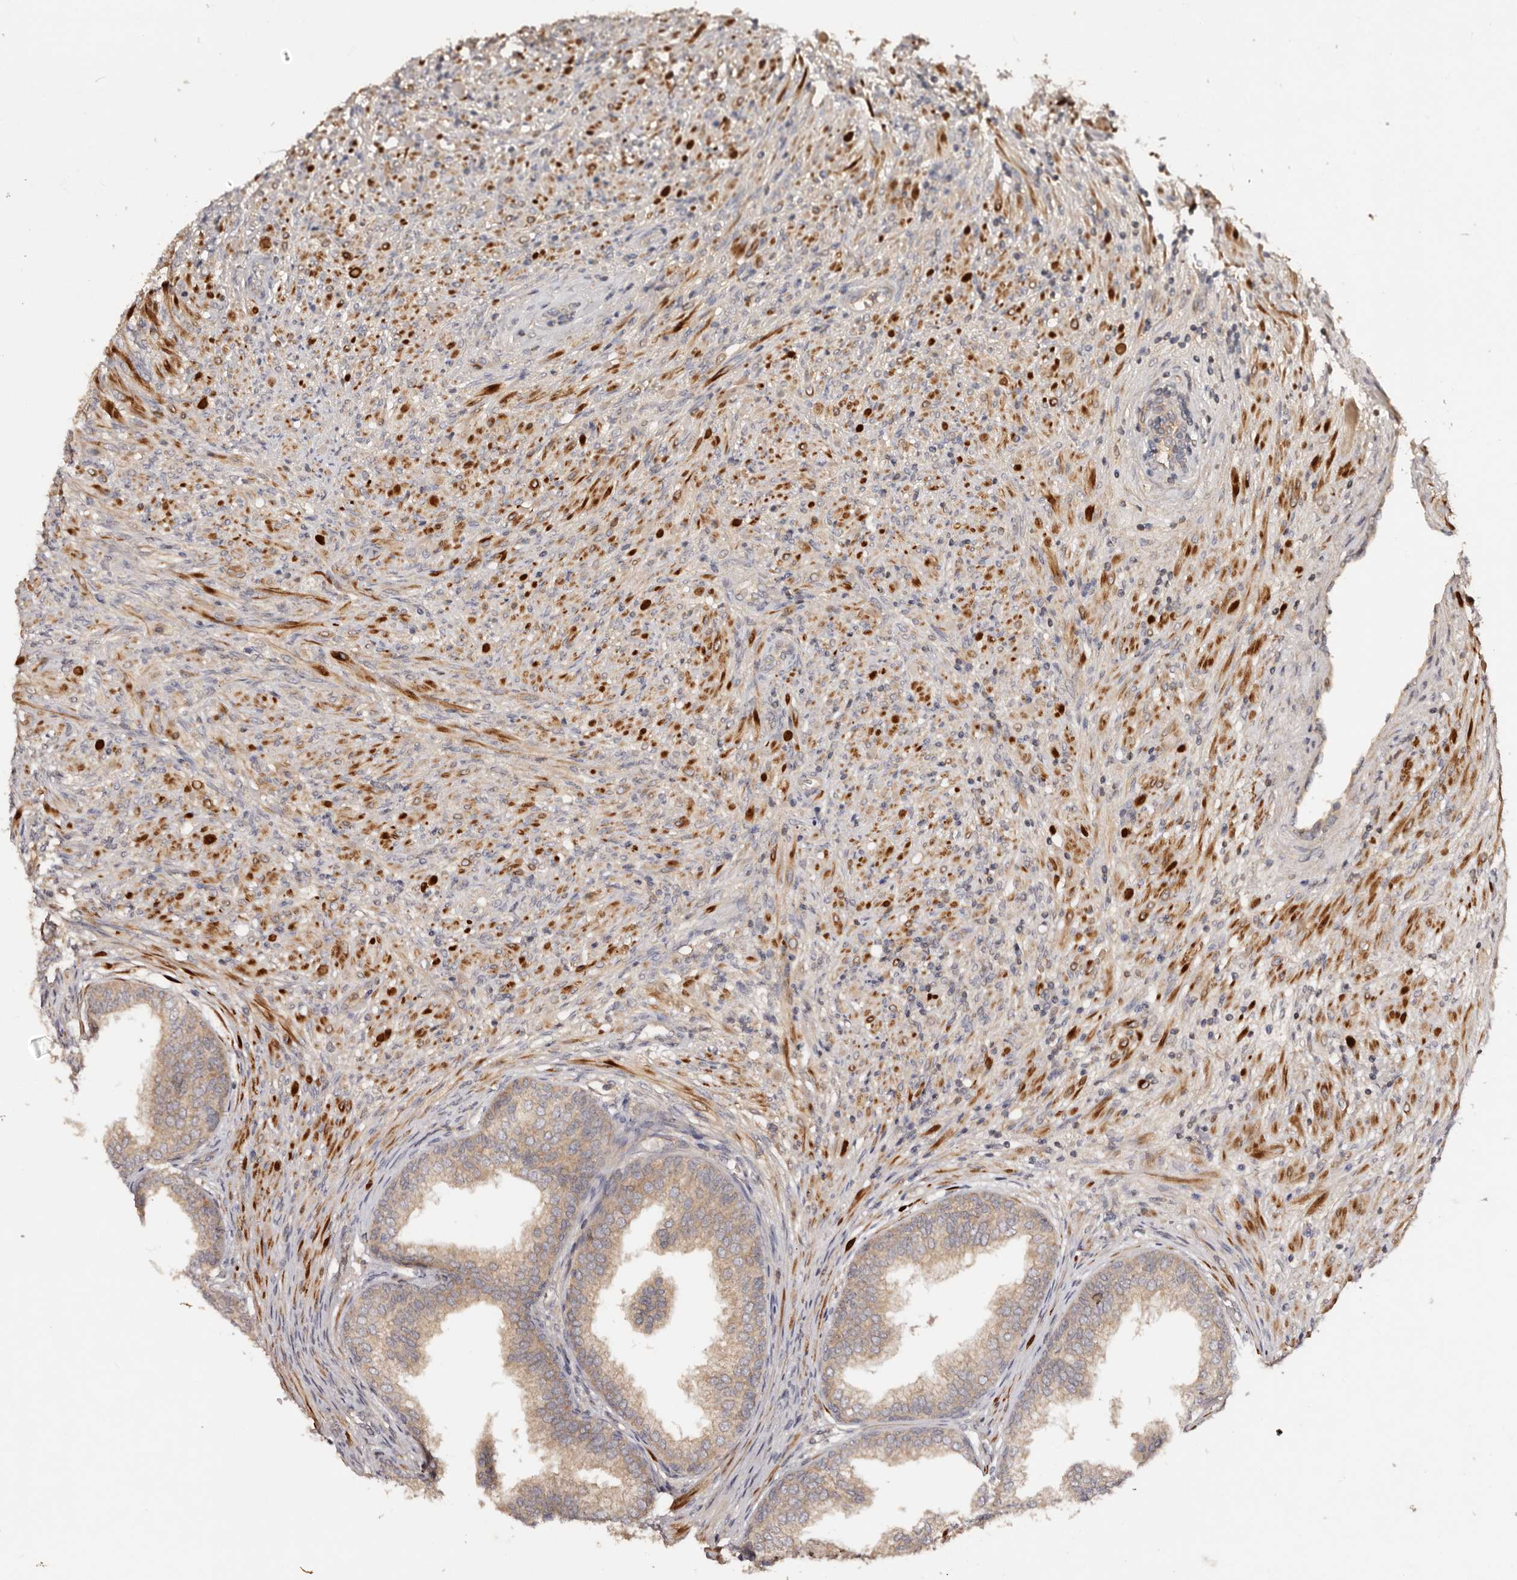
{"staining": {"intensity": "weak", "quantity": ">75%", "location": "cytoplasmic/membranous"}, "tissue": "prostate", "cell_type": "Glandular cells", "image_type": "normal", "snomed": [{"axis": "morphology", "description": "Normal tissue, NOS"}, {"axis": "topography", "description": "Prostate"}], "caption": "Immunohistochemical staining of normal prostate exhibits weak cytoplasmic/membranous protein staining in about >75% of glandular cells. The staining was performed using DAB to visualize the protein expression in brown, while the nuclei were stained in blue with hematoxylin (Magnification: 20x).", "gene": "PKIB", "patient": {"sex": "male", "age": 76}}